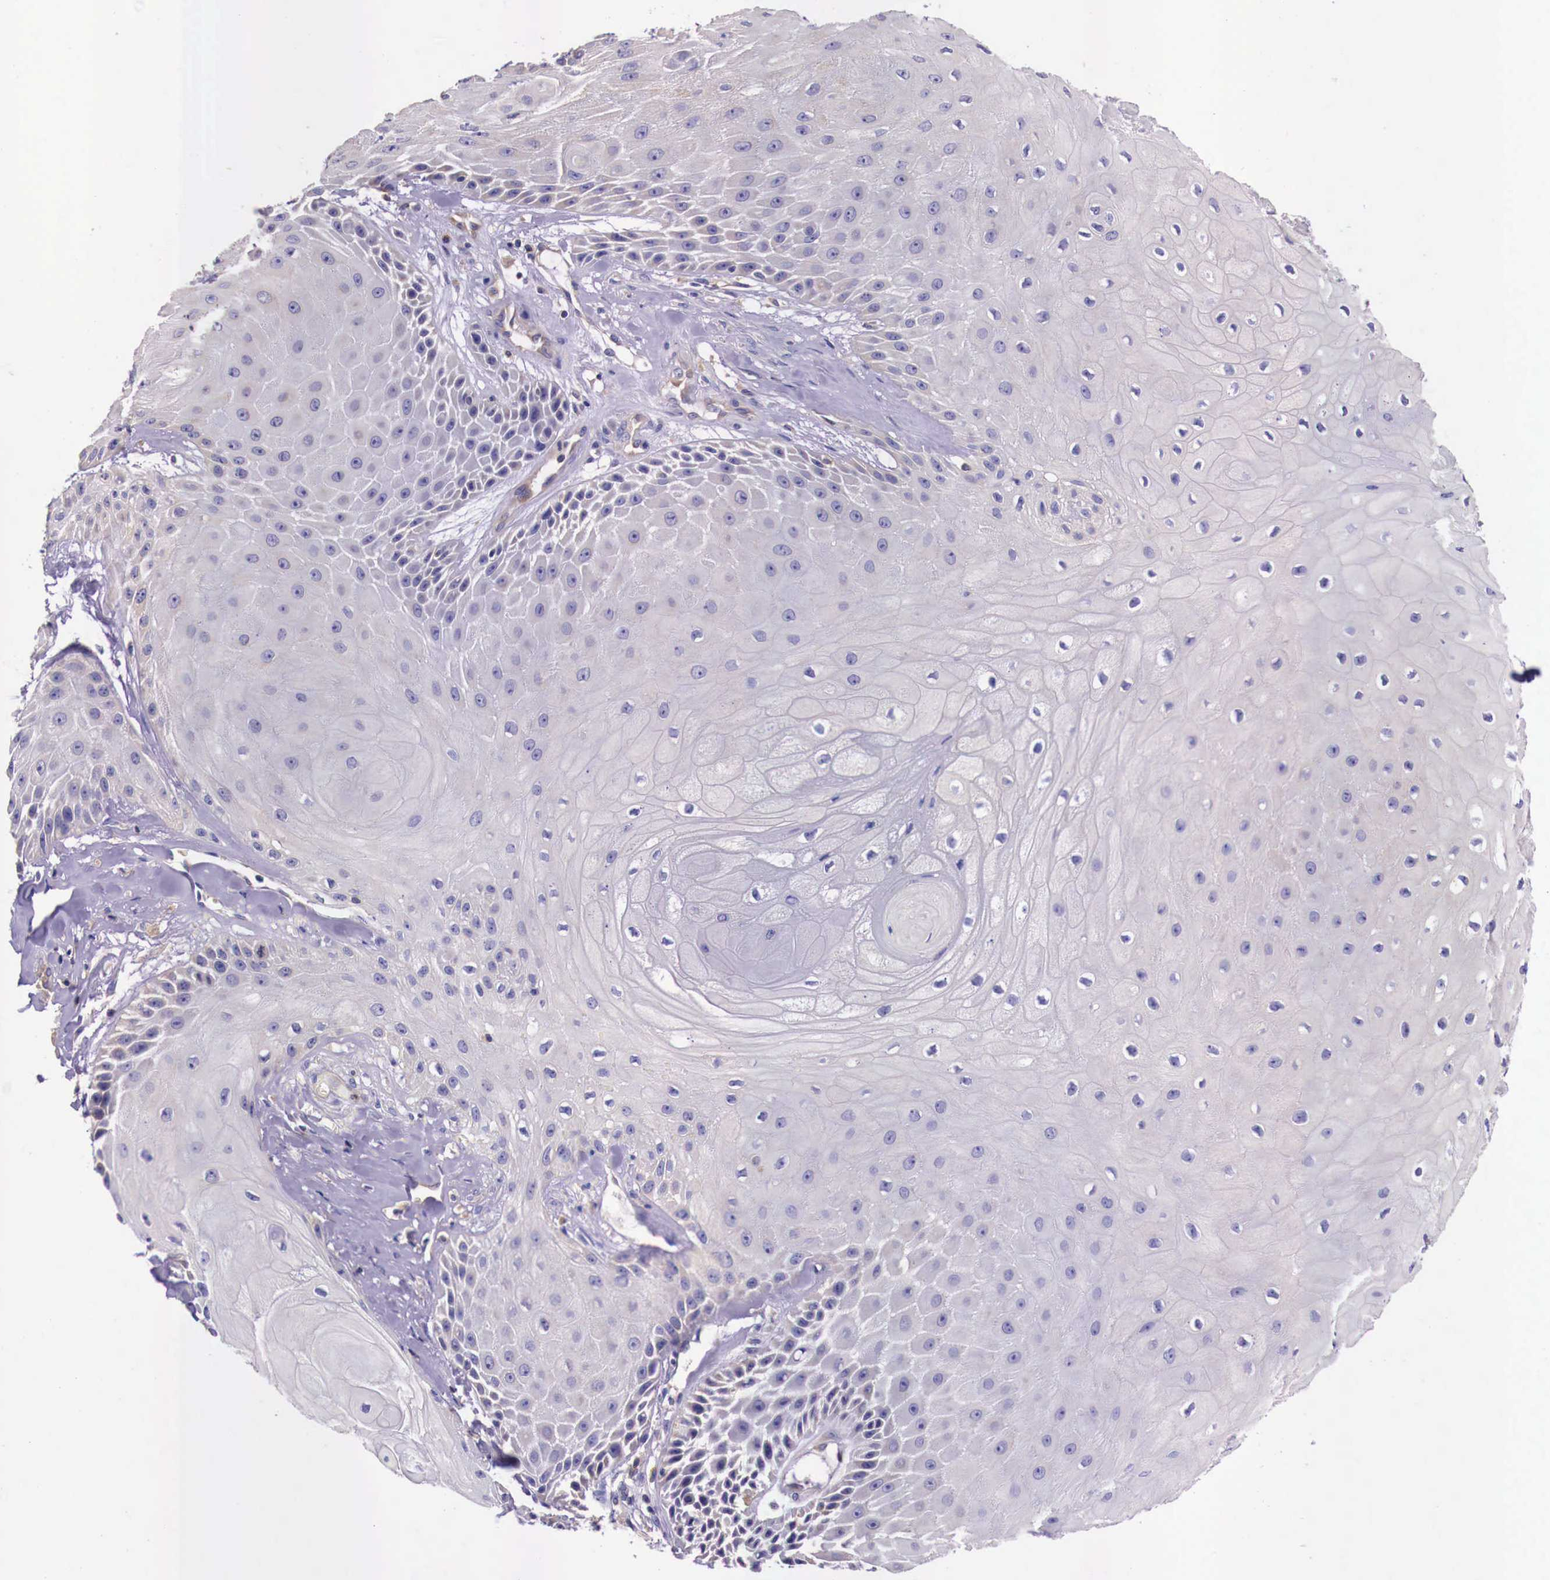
{"staining": {"intensity": "negative", "quantity": "none", "location": "none"}, "tissue": "skin cancer", "cell_type": "Tumor cells", "image_type": "cancer", "snomed": [{"axis": "morphology", "description": "Squamous cell carcinoma, NOS"}, {"axis": "topography", "description": "Skin"}], "caption": "Tumor cells show no significant positivity in skin cancer (squamous cell carcinoma).", "gene": "GRIPAP1", "patient": {"sex": "male", "age": 57}}